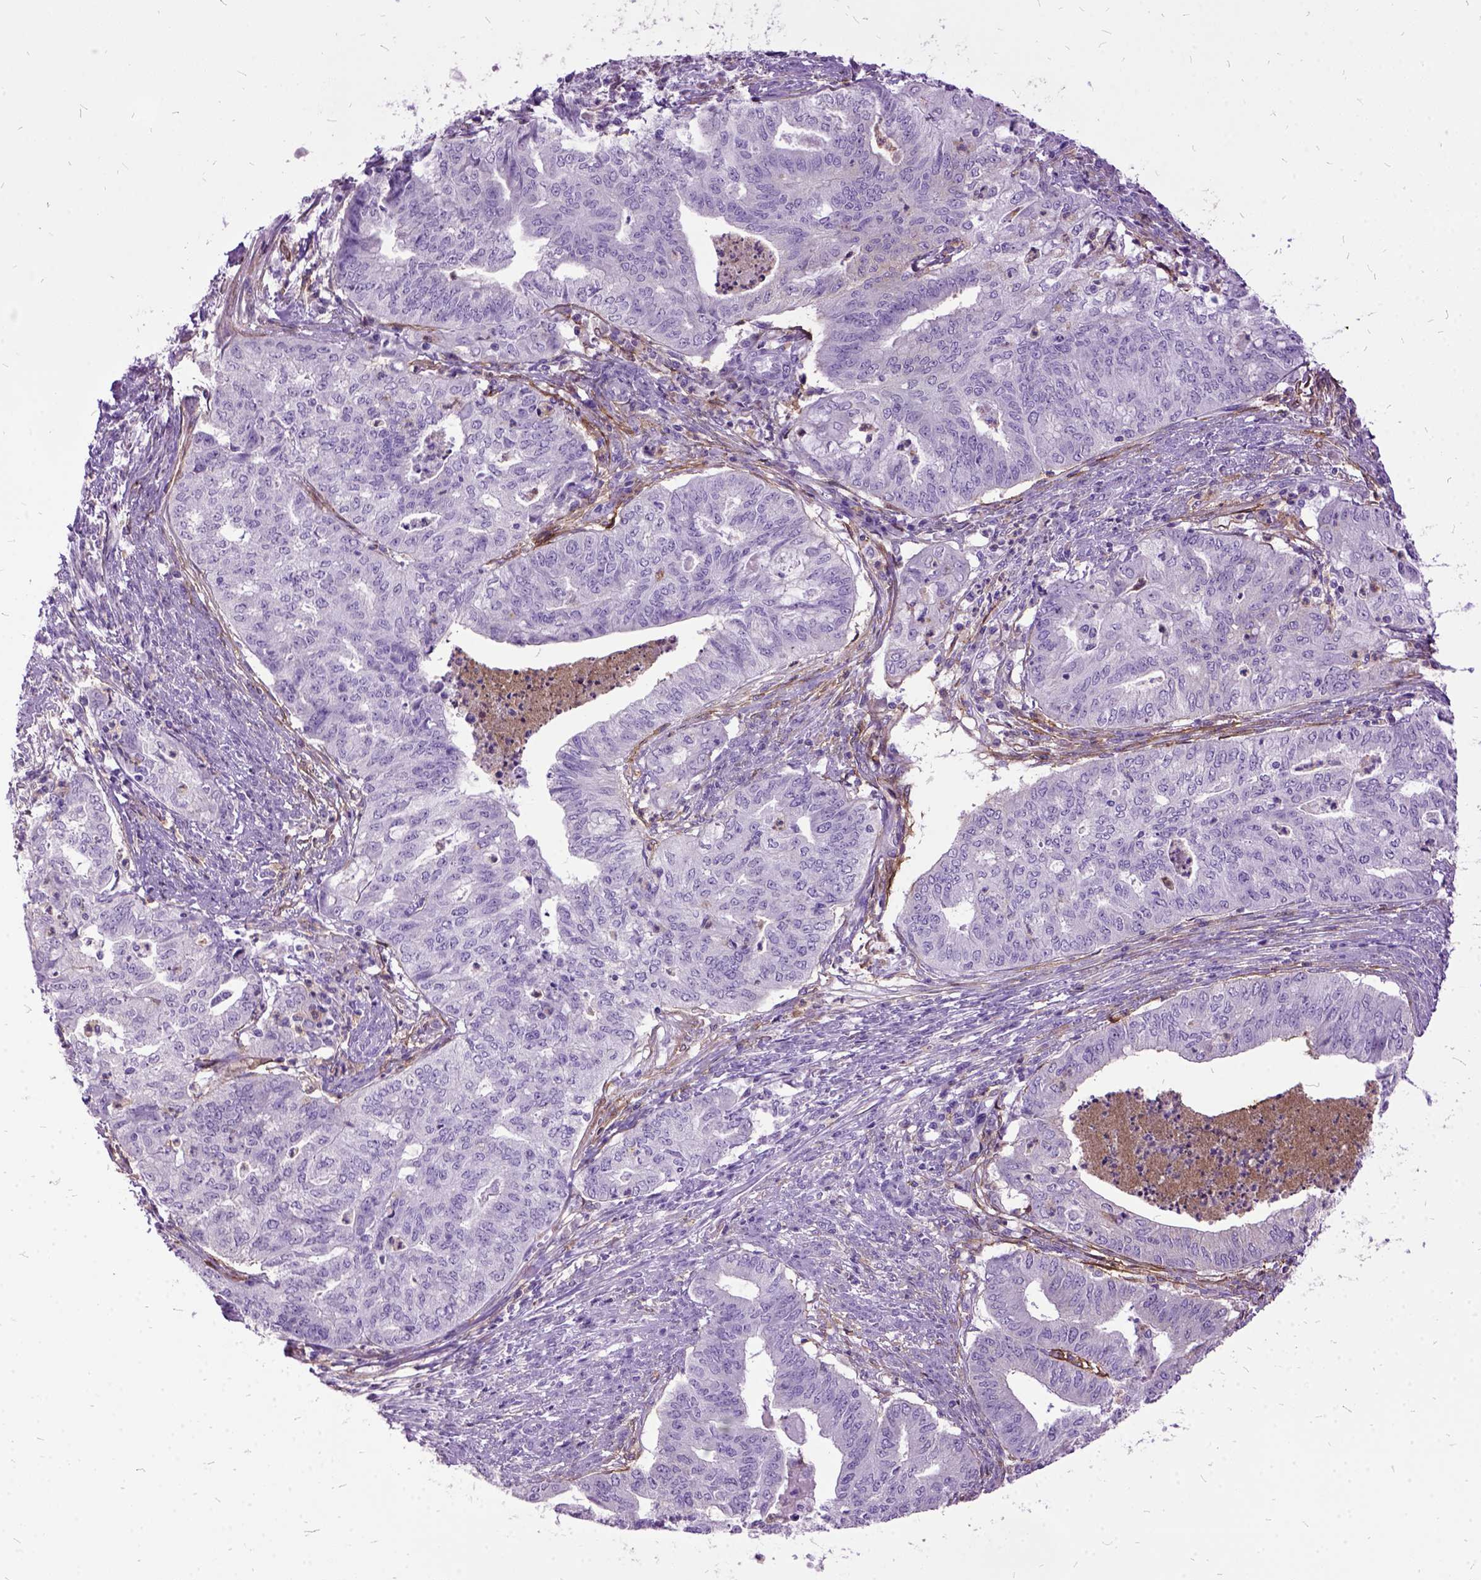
{"staining": {"intensity": "negative", "quantity": "none", "location": "none"}, "tissue": "endometrial cancer", "cell_type": "Tumor cells", "image_type": "cancer", "snomed": [{"axis": "morphology", "description": "Adenocarcinoma, NOS"}, {"axis": "topography", "description": "Endometrium"}], "caption": "Endometrial cancer stained for a protein using IHC demonstrates no positivity tumor cells.", "gene": "MME", "patient": {"sex": "female", "age": 79}}